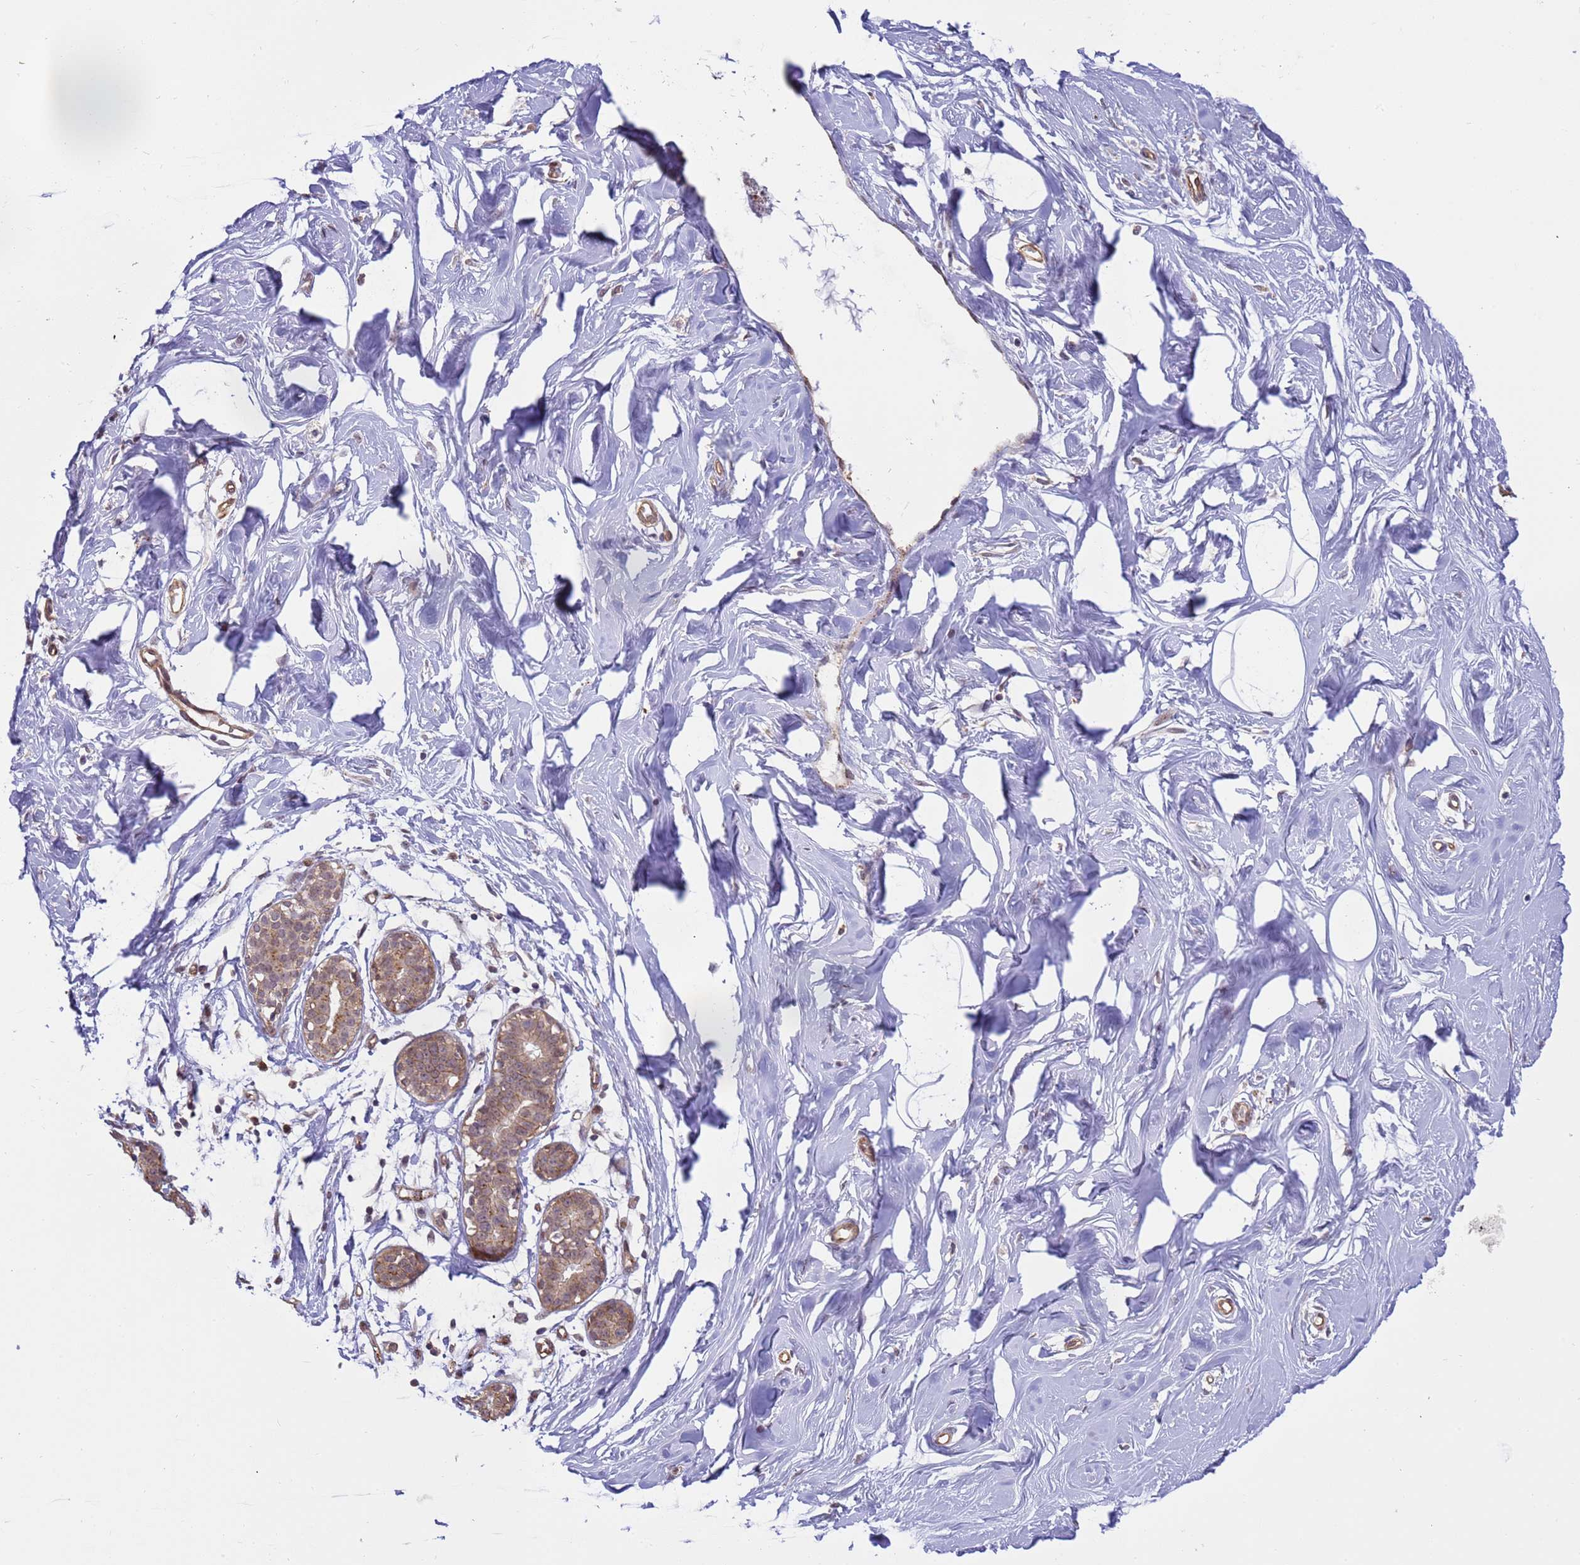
{"staining": {"intensity": "weak", "quantity": "25%-75%", "location": "nuclear"}, "tissue": "breast", "cell_type": "Adipocytes", "image_type": "normal", "snomed": [{"axis": "morphology", "description": "Normal tissue, NOS"}, {"axis": "morphology", "description": "Adenoma, NOS"}, {"axis": "topography", "description": "Breast"}], "caption": "IHC histopathology image of benign breast: human breast stained using immunohistochemistry (IHC) reveals low levels of weak protein expression localized specifically in the nuclear of adipocytes, appearing as a nuclear brown color.", "gene": "EMC2", "patient": {"sex": "female", "age": 23}}